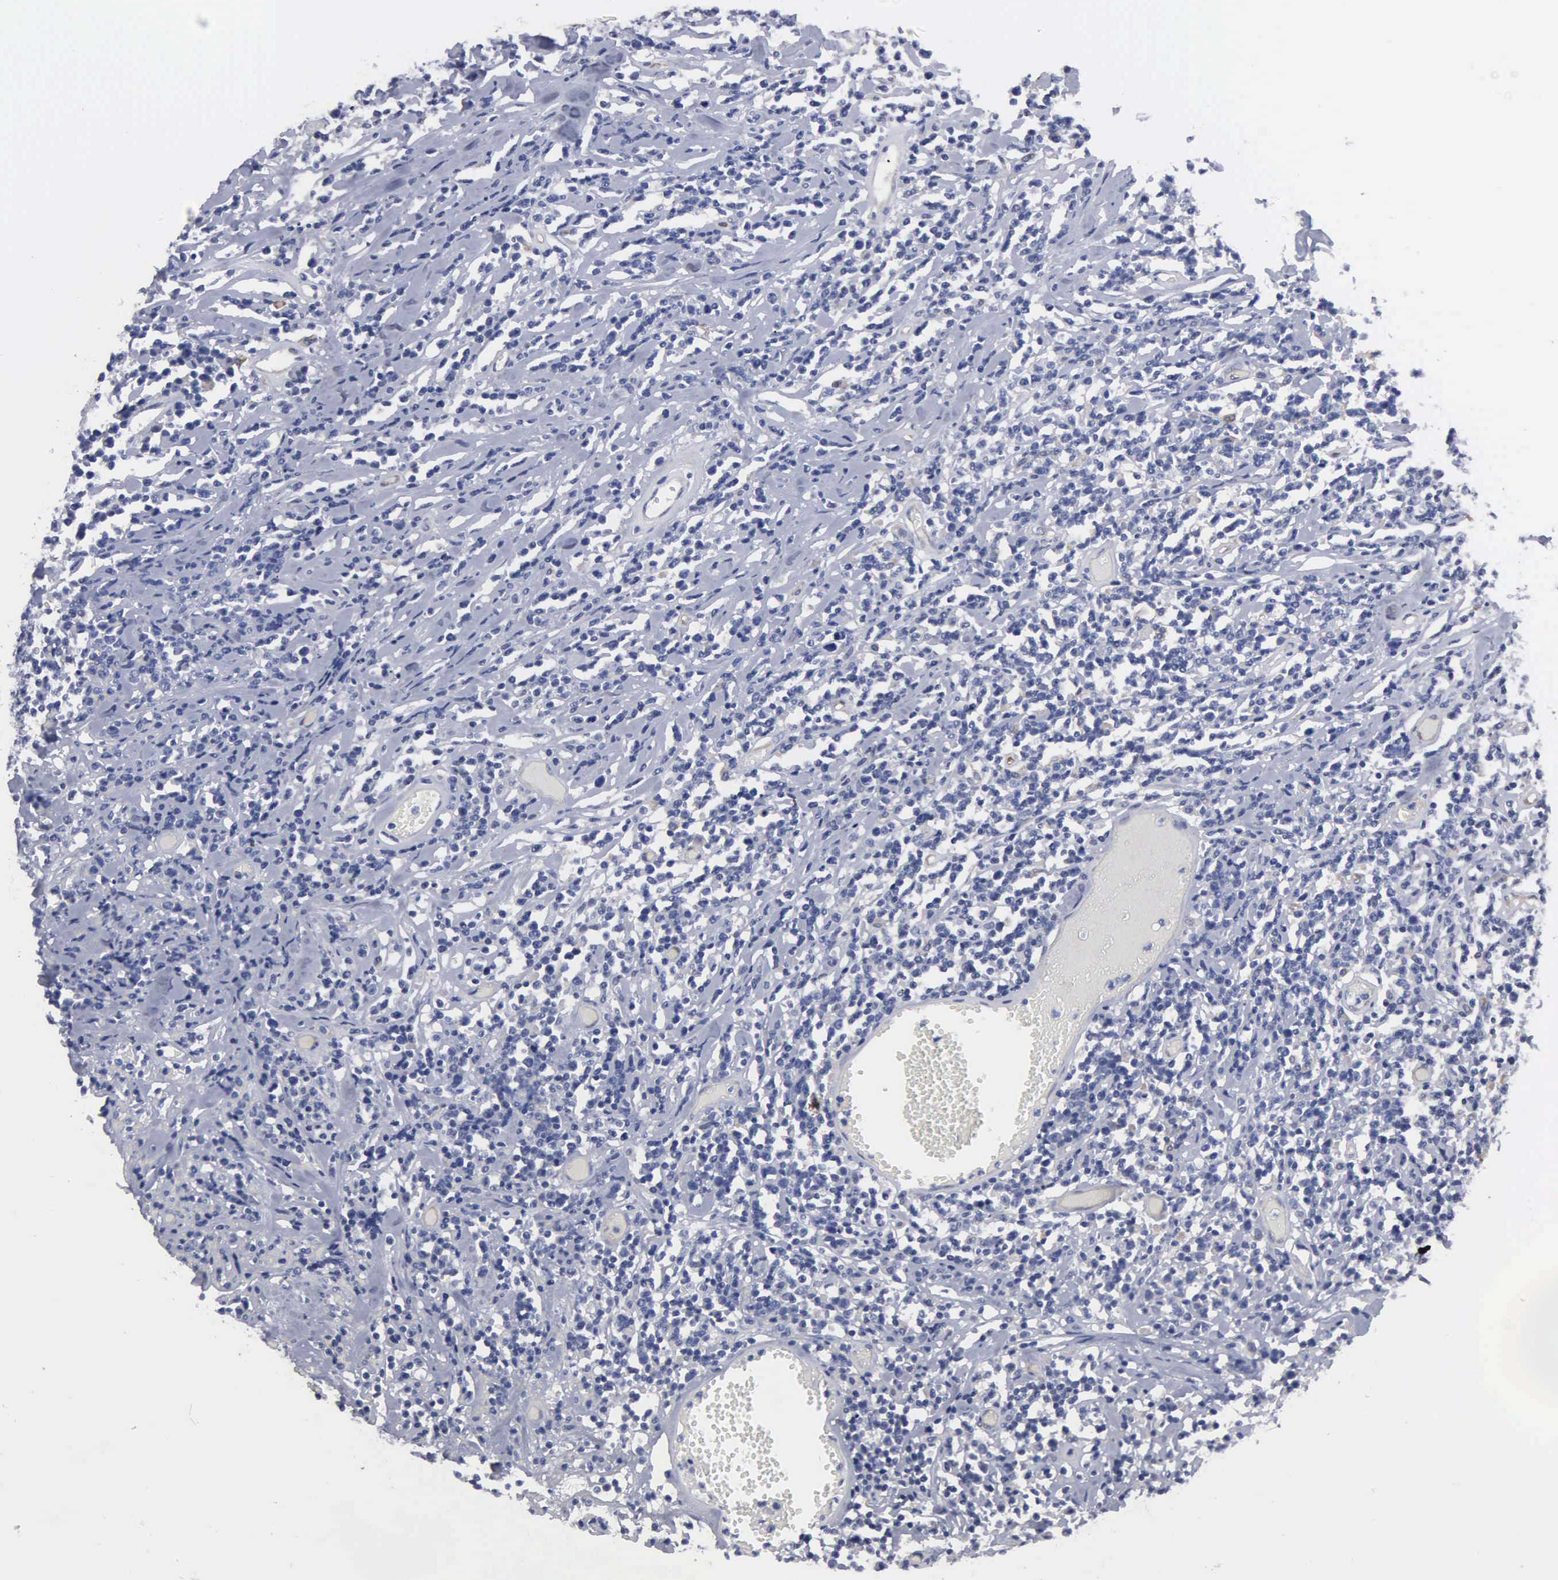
{"staining": {"intensity": "weak", "quantity": "<25%", "location": "cytoplasmic/membranous"}, "tissue": "lymphoma", "cell_type": "Tumor cells", "image_type": "cancer", "snomed": [{"axis": "morphology", "description": "Malignant lymphoma, non-Hodgkin's type, High grade"}, {"axis": "topography", "description": "Colon"}], "caption": "A micrograph of lymphoma stained for a protein displays no brown staining in tumor cells.", "gene": "RDX", "patient": {"sex": "male", "age": 82}}